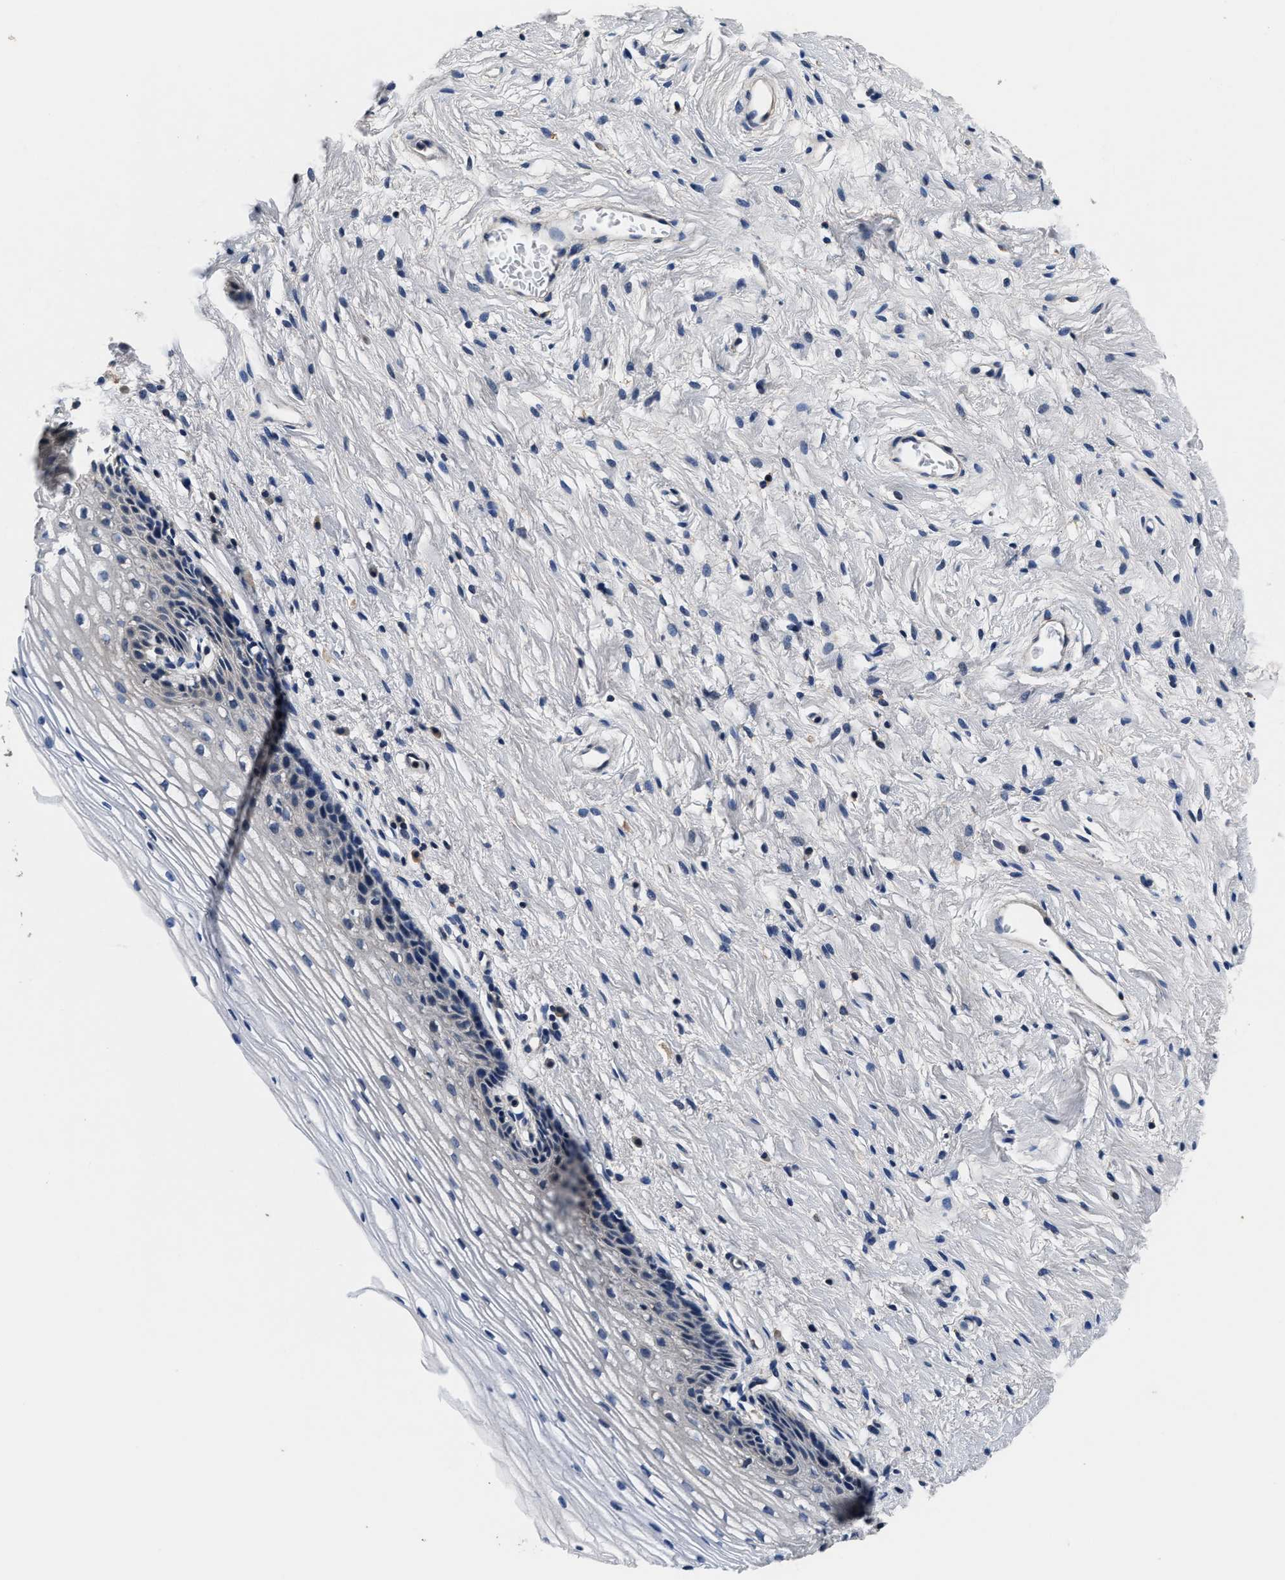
{"staining": {"intensity": "negative", "quantity": "none", "location": "none"}, "tissue": "cervix", "cell_type": "Glandular cells", "image_type": "normal", "snomed": [{"axis": "morphology", "description": "Normal tissue, NOS"}, {"axis": "topography", "description": "Cervix"}], "caption": "Immunohistochemistry of unremarkable cervix reveals no positivity in glandular cells. The staining is performed using DAB brown chromogen with nuclei counter-stained in using hematoxylin.", "gene": "ANKIB1", "patient": {"sex": "female", "age": 77}}